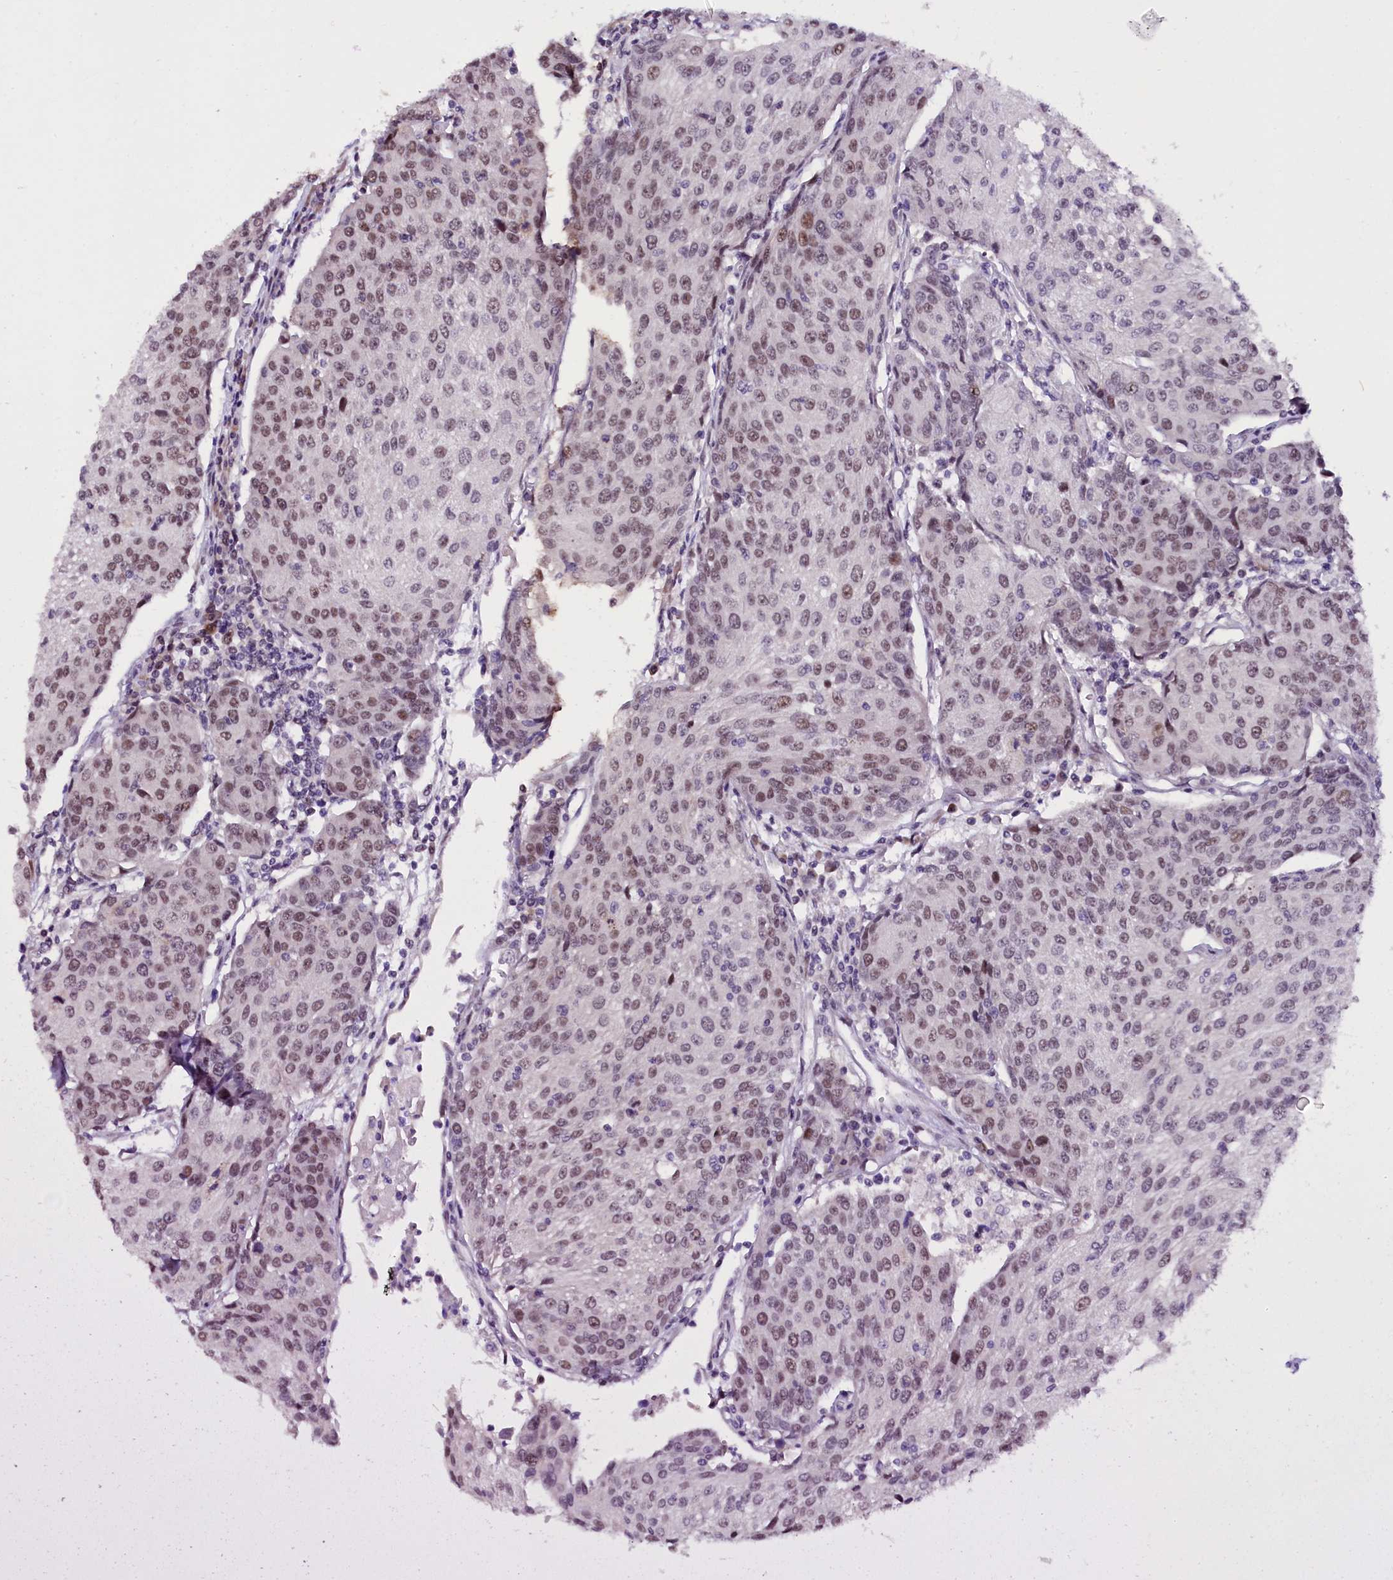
{"staining": {"intensity": "moderate", "quantity": ">75%", "location": "nuclear"}, "tissue": "urothelial cancer", "cell_type": "Tumor cells", "image_type": "cancer", "snomed": [{"axis": "morphology", "description": "Urothelial carcinoma, High grade"}, {"axis": "topography", "description": "Urinary bladder"}], "caption": "IHC of human urothelial cancer demonstrates medium levels of moderate nuclear positivity in about >75% of tumor cells. (DAB (3,3'-diaminobenzidine) IHC with brightfield microscopy, high magnification).", "gene": "RPUSD2", "patient": {"sex": "female", "age": 85}}